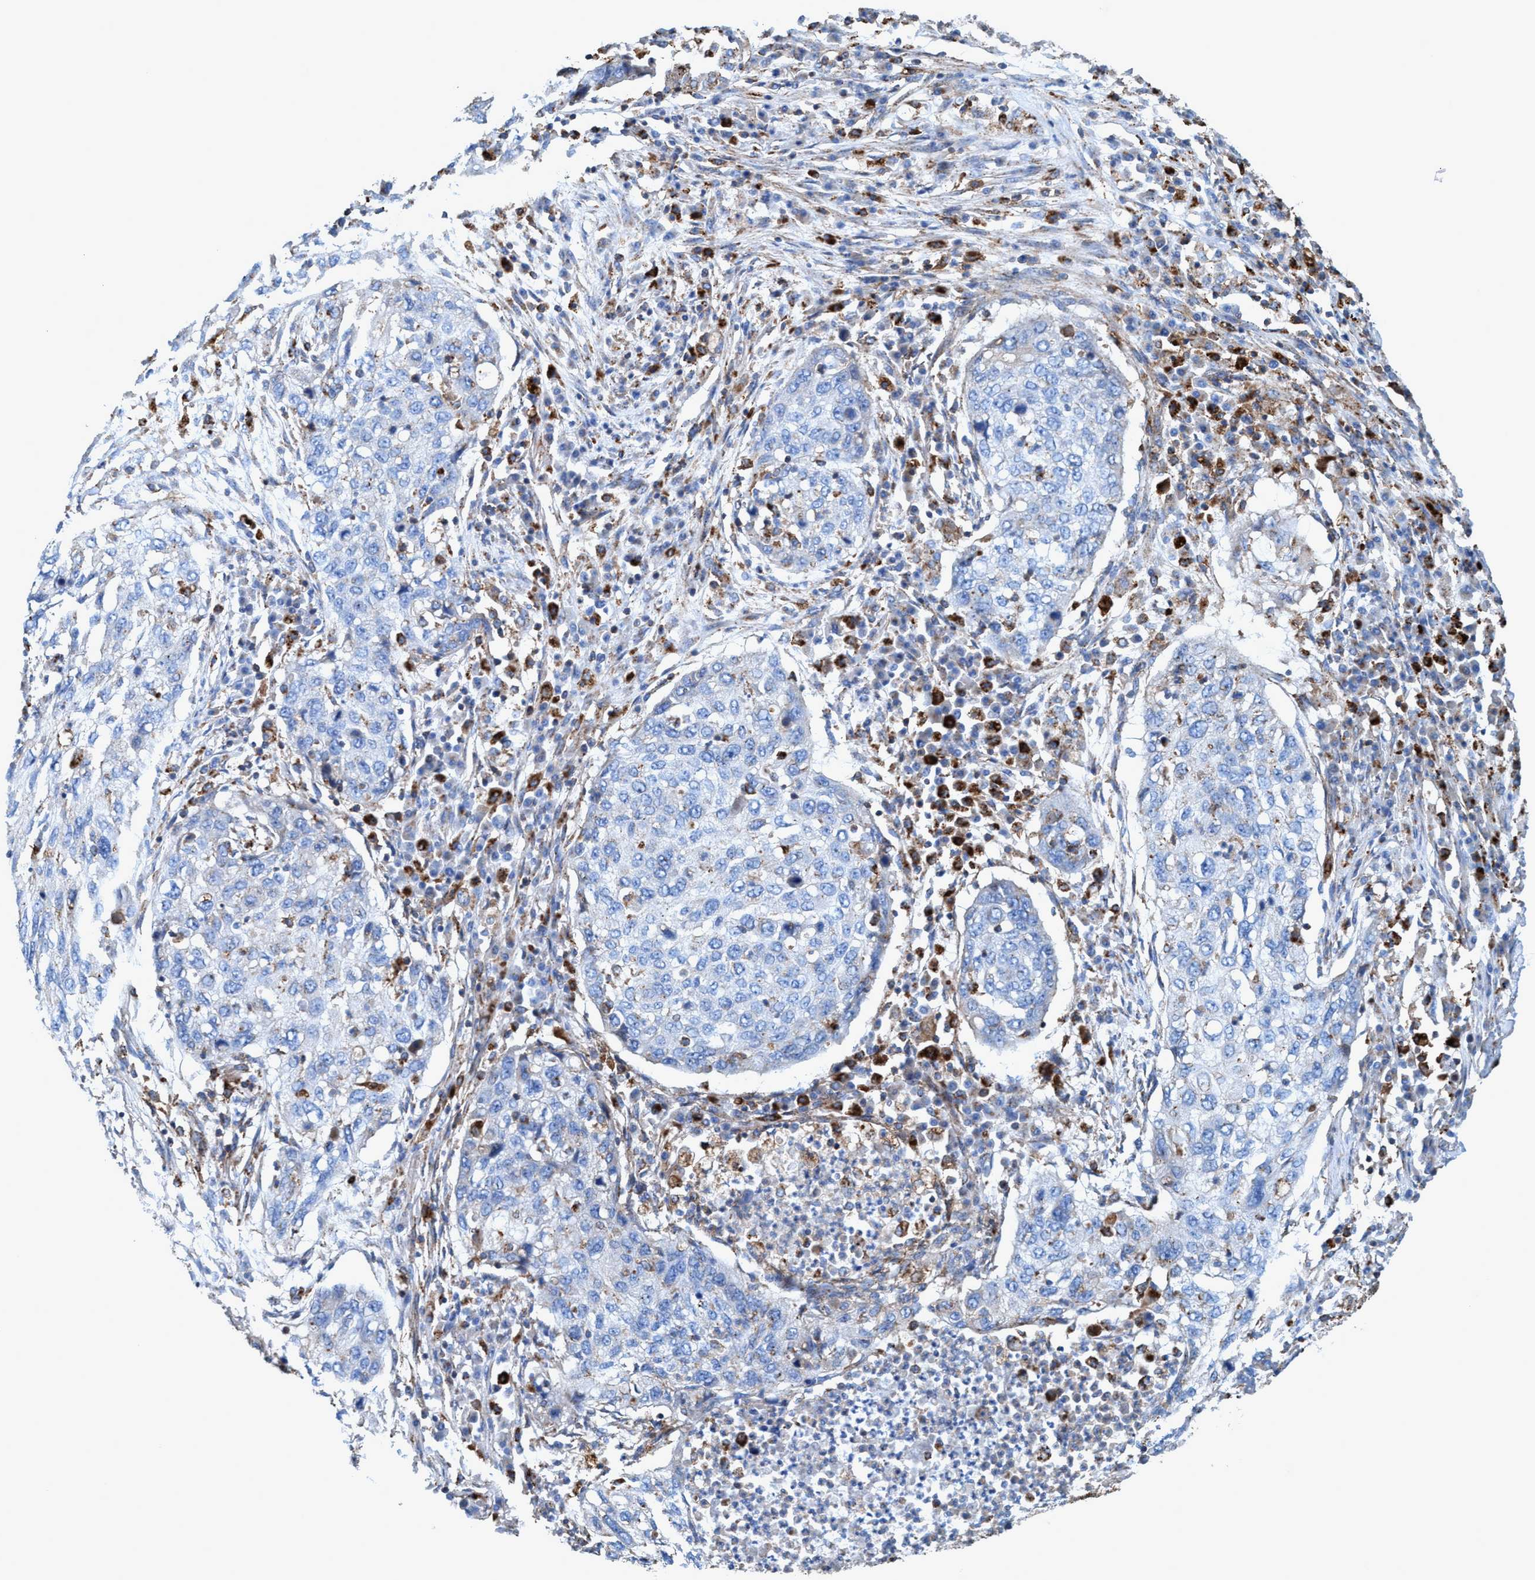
{"staining": {"intensity": "negative", "quantity": "none", "location": "none"}, "tissue": "lung cancer", "cell_type": "Tumor cells", "image_type": "cancer", "snomed": [{"axis": "morphology", "description": "Squamous cell carcinoma, NOS"}, {"axis": "topography", "description": "Lung"}], "caption": "An immunohistochemistry micrograph of lung cancer is shown. There is no staining in tumor cells of lung cancer.", "gene": "TRIM65", "patient": {"sex": "female", "age": 63}}